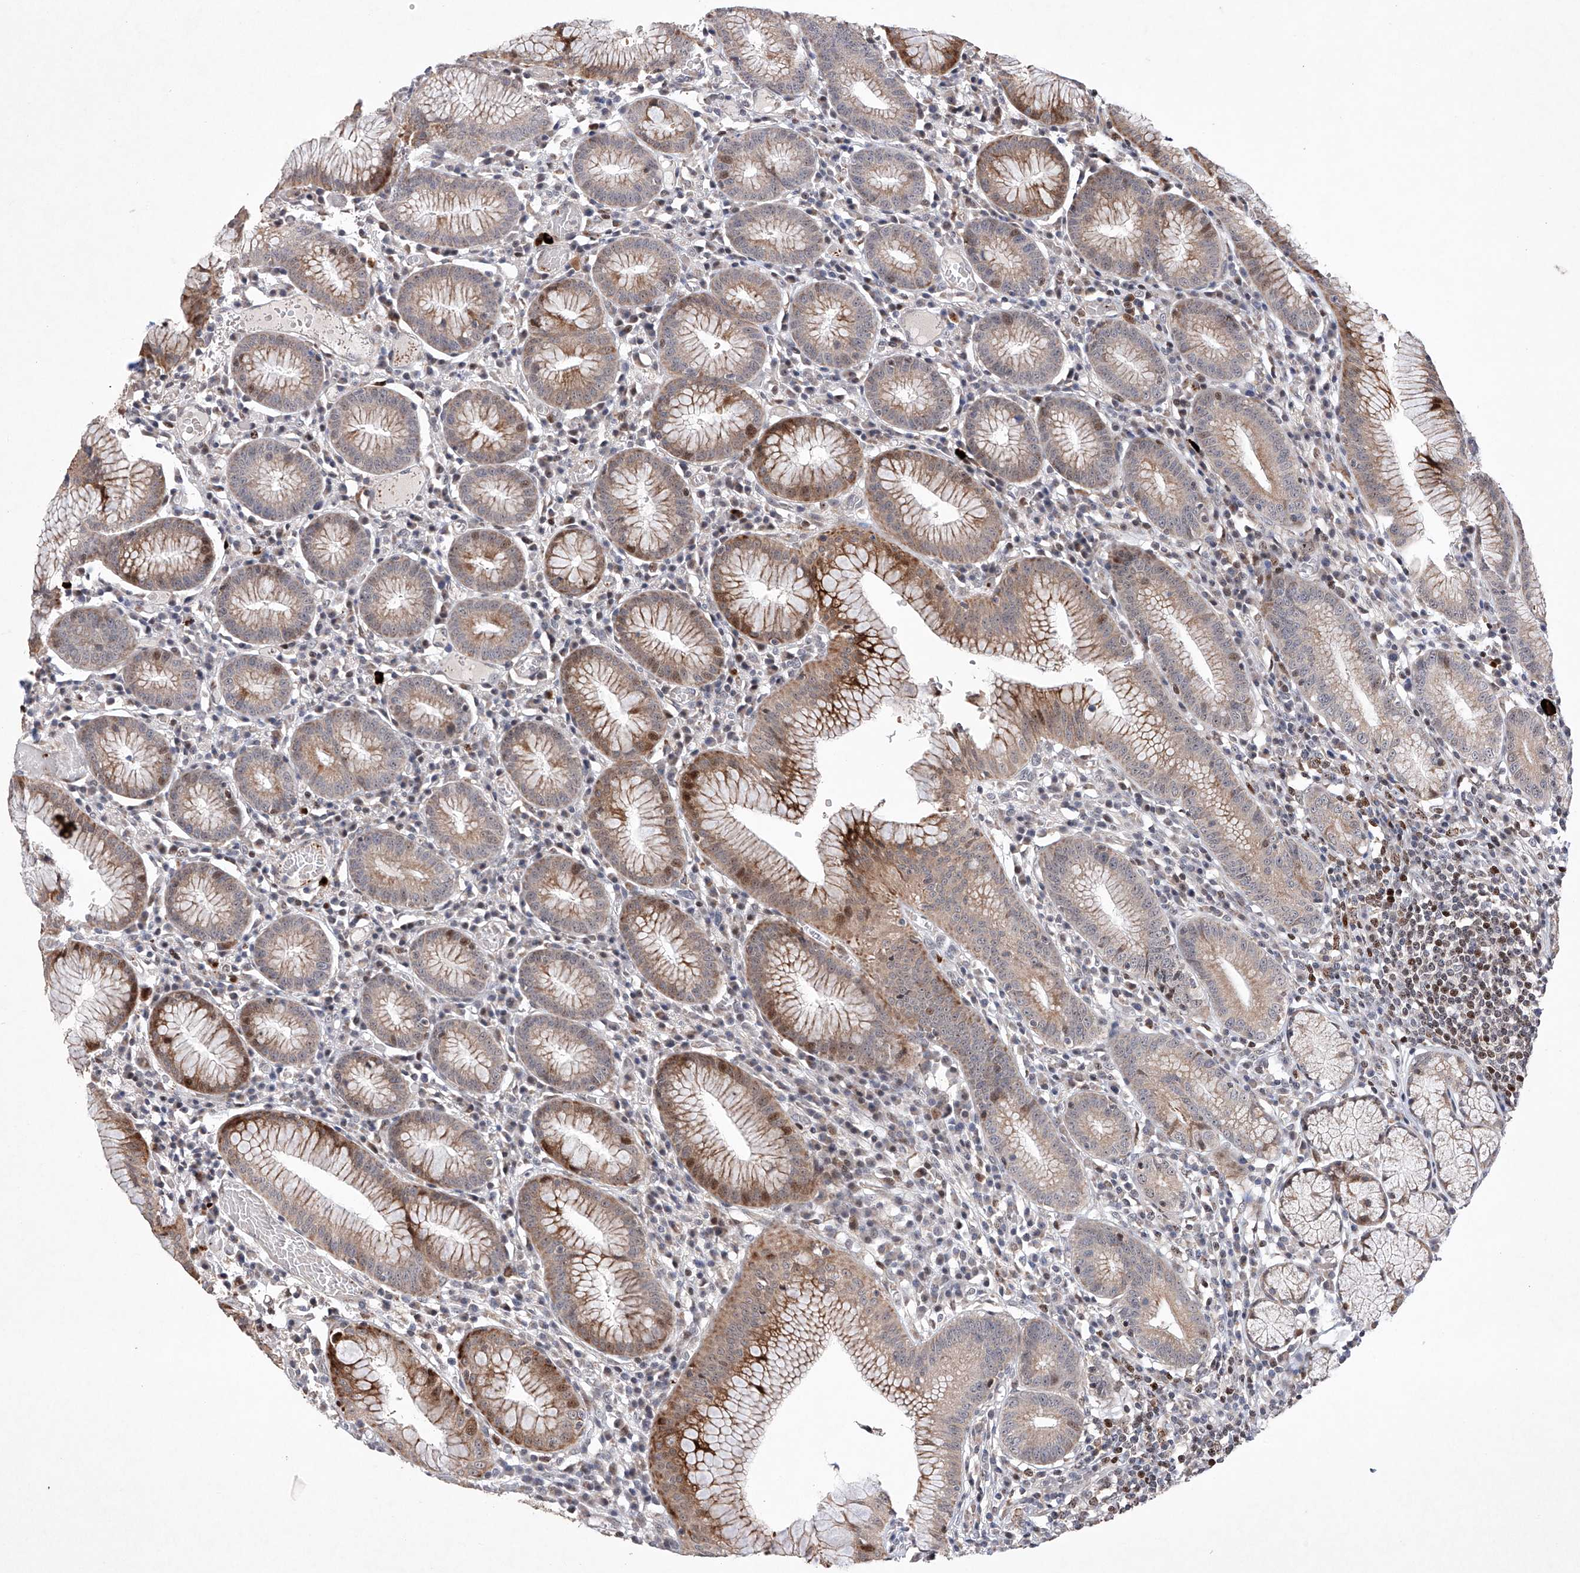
{"staining": {"intensity": "strong", "quantity": "<25%", "location": "cytoplasmic/membranous,nuclear"}, "tissue": "stomach", "cell_type": "Glandular cells", "image_type": "normal", "snomed": [{"axis": "morphology", "description": "Normal tissue, NOS"}, {"axis": "topography", "description": "Stomach"}], "caption": "A brown stain shows strong cytoplasmic/membranous,nuclear expression of a protein in glandular cells of benign stomach. (Brightfield microscopy of DAB IHC at high magnification).", "gene": "AFG1L", "patient": {"sex": "male", "age": 55}}